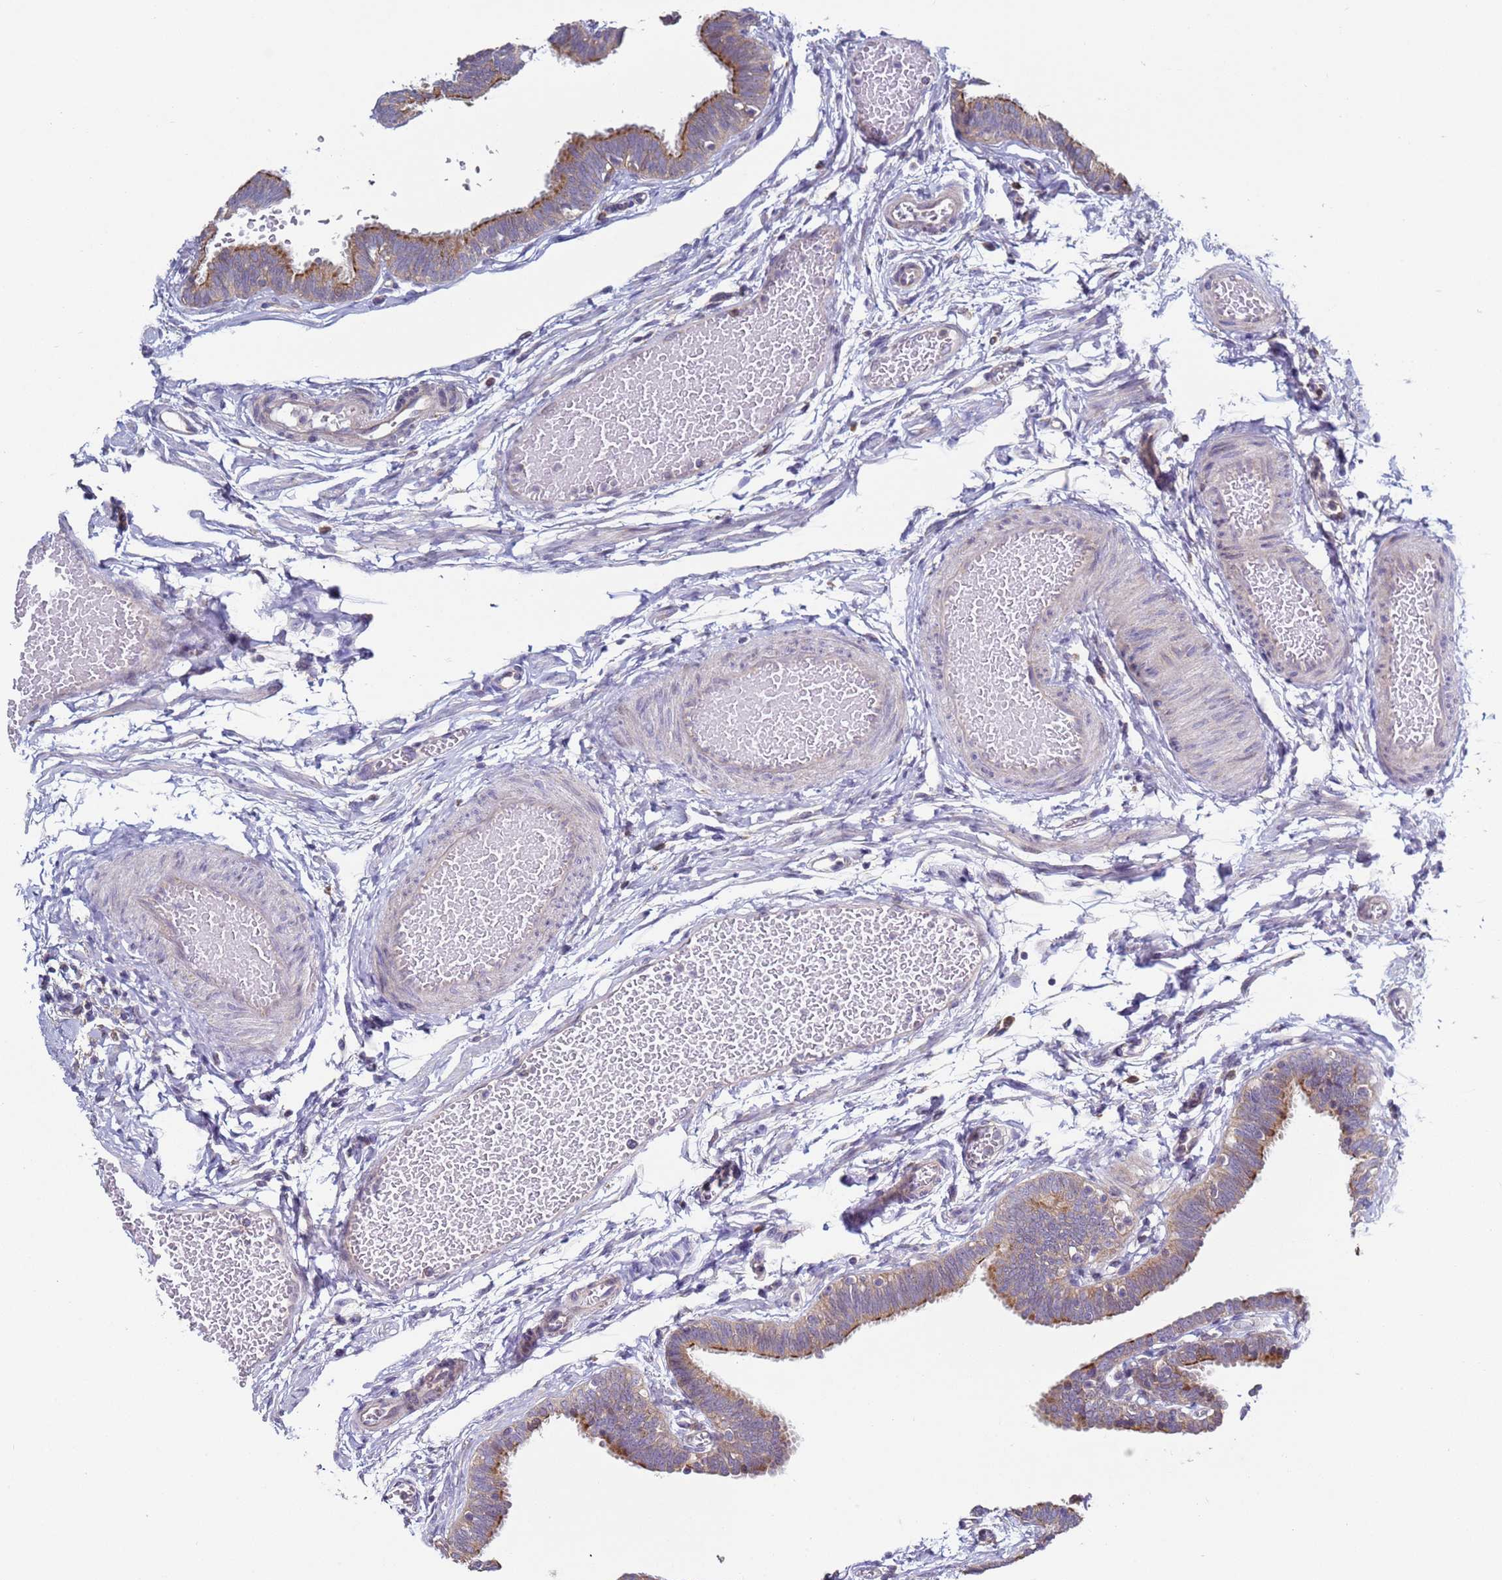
{"staining": {"intensity": "moderate", "quantity": "25%-75%", "location": "cytoplasmic/membranous"}, "tissue": "fallopian tube", "cell_type": "Glandular cells", "image_type": "normal", "snomed": [{"axis": "morphology", "description": "Normal tissue, NOS"}, {"axis": "topography", "description": "Fallopian tube"}, {"axis": "topography", "description": "Ovary"}], "caption": "Protein expression analysis of benign fallopian tube exhibits moderate cytoplasmic/membranous positivity in about 25%-75% of glandular cells.", "gene": "DIP2B", "patient": {"sex": "female", "age": 23}}